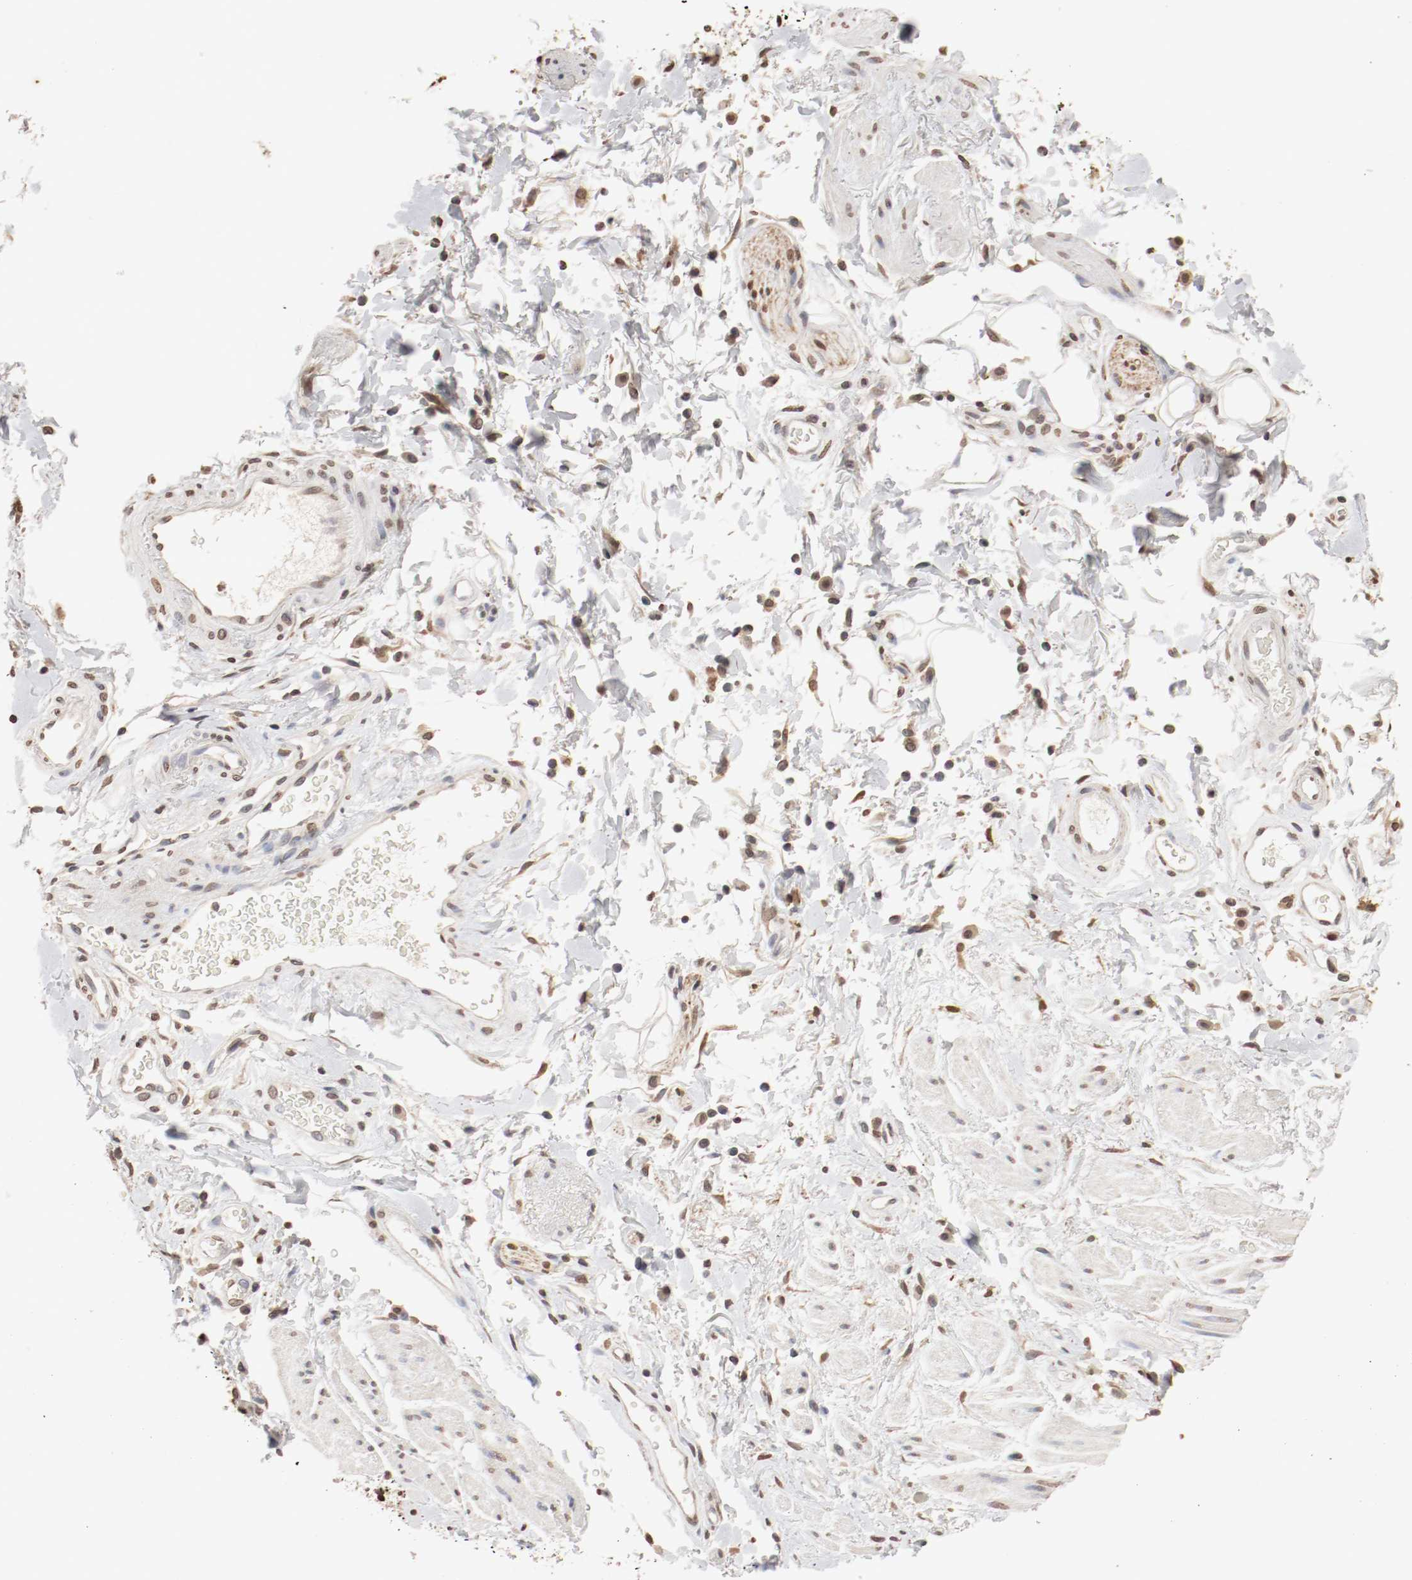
{"staining": {"intensity": "moderate", "quantity": ">75%", "location": "cytoplasmic/membranous,nuclear"}, "tissue": "adipose tissue", "cell_type": "Adipocytes", "image_type": "normal", "snomed": [{"axis": "morphology", "description": "Normal tissue, NOS"}, {"axis": "topography", "description": "Soft tissue"}, {"axis": "topography", "description": "Peripheral nerve tissue"}], "caption": "Immunohistochemical staining of unremarkable adipose tissue displays medium levels of moderate cytoplasmic/membranous,nuclear staining in approximately >75% of adipocytes. Nuclei are stained in blue.", "gene": "WASL", "patient": {"sex": "female", "age": 71}}